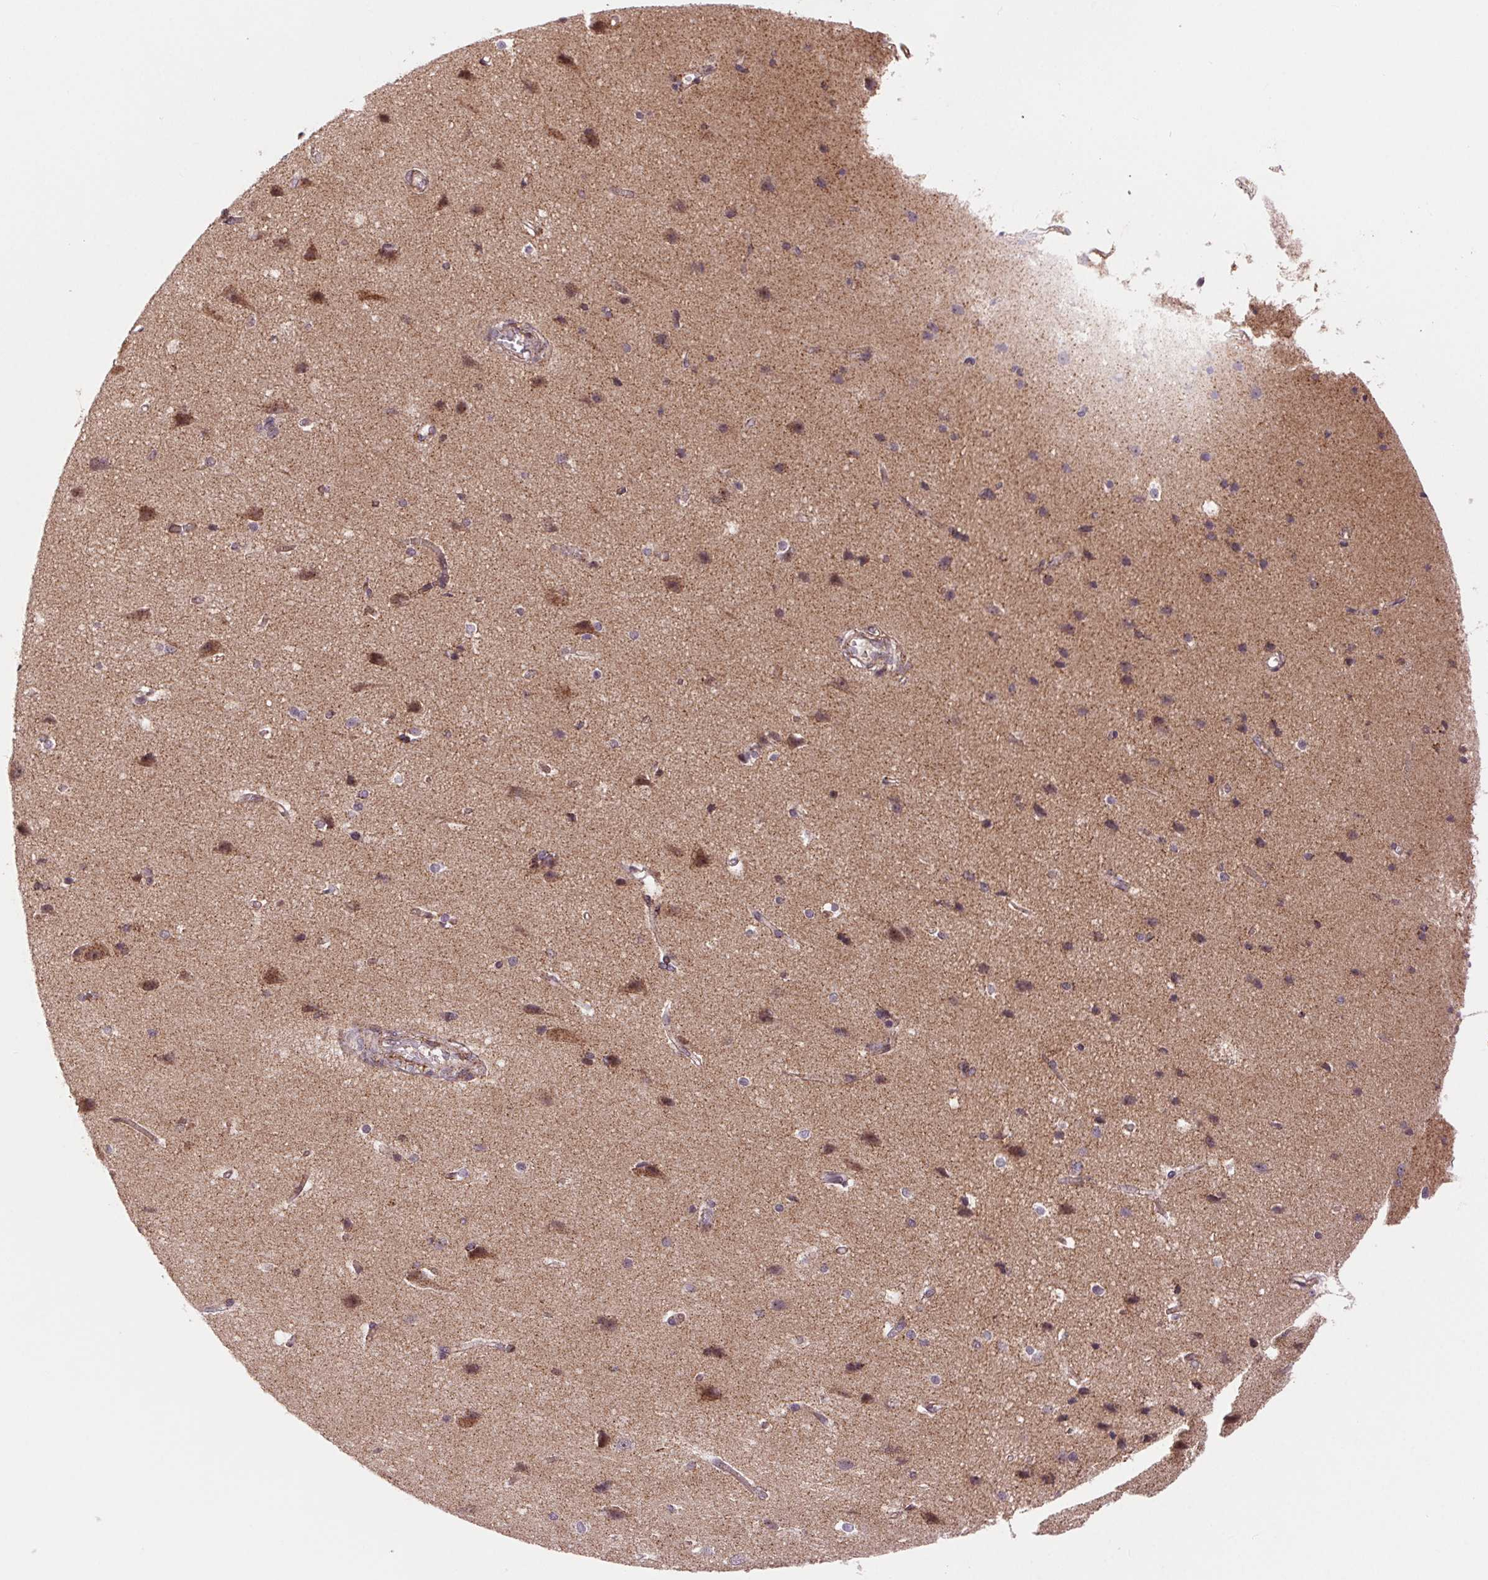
{"staining": {"intensity": "weak", "quantity": "25%-75%", "location": "cytoplasmic/membranous,nuclear"}, "tissue": "cerebral cortex", "cell_type": "Endothelial cells", "image_type": "normal", "snomed": [{"axis": "morphology", "description": "Normal tissue, NOS"}, {"axis": "topography", "description": "Cerebral cortex"}], "caption": "Endothelial cells reveal weak cytoplasmic/membranous,nuclear positivity in about 25%-75% of cells in benign cerebral cortex. (brown staining indicates protein expression, while blue staining denotes nuclei).", "gene": "CHMP4B", "patient": {"sex": "male", "age": 37}}